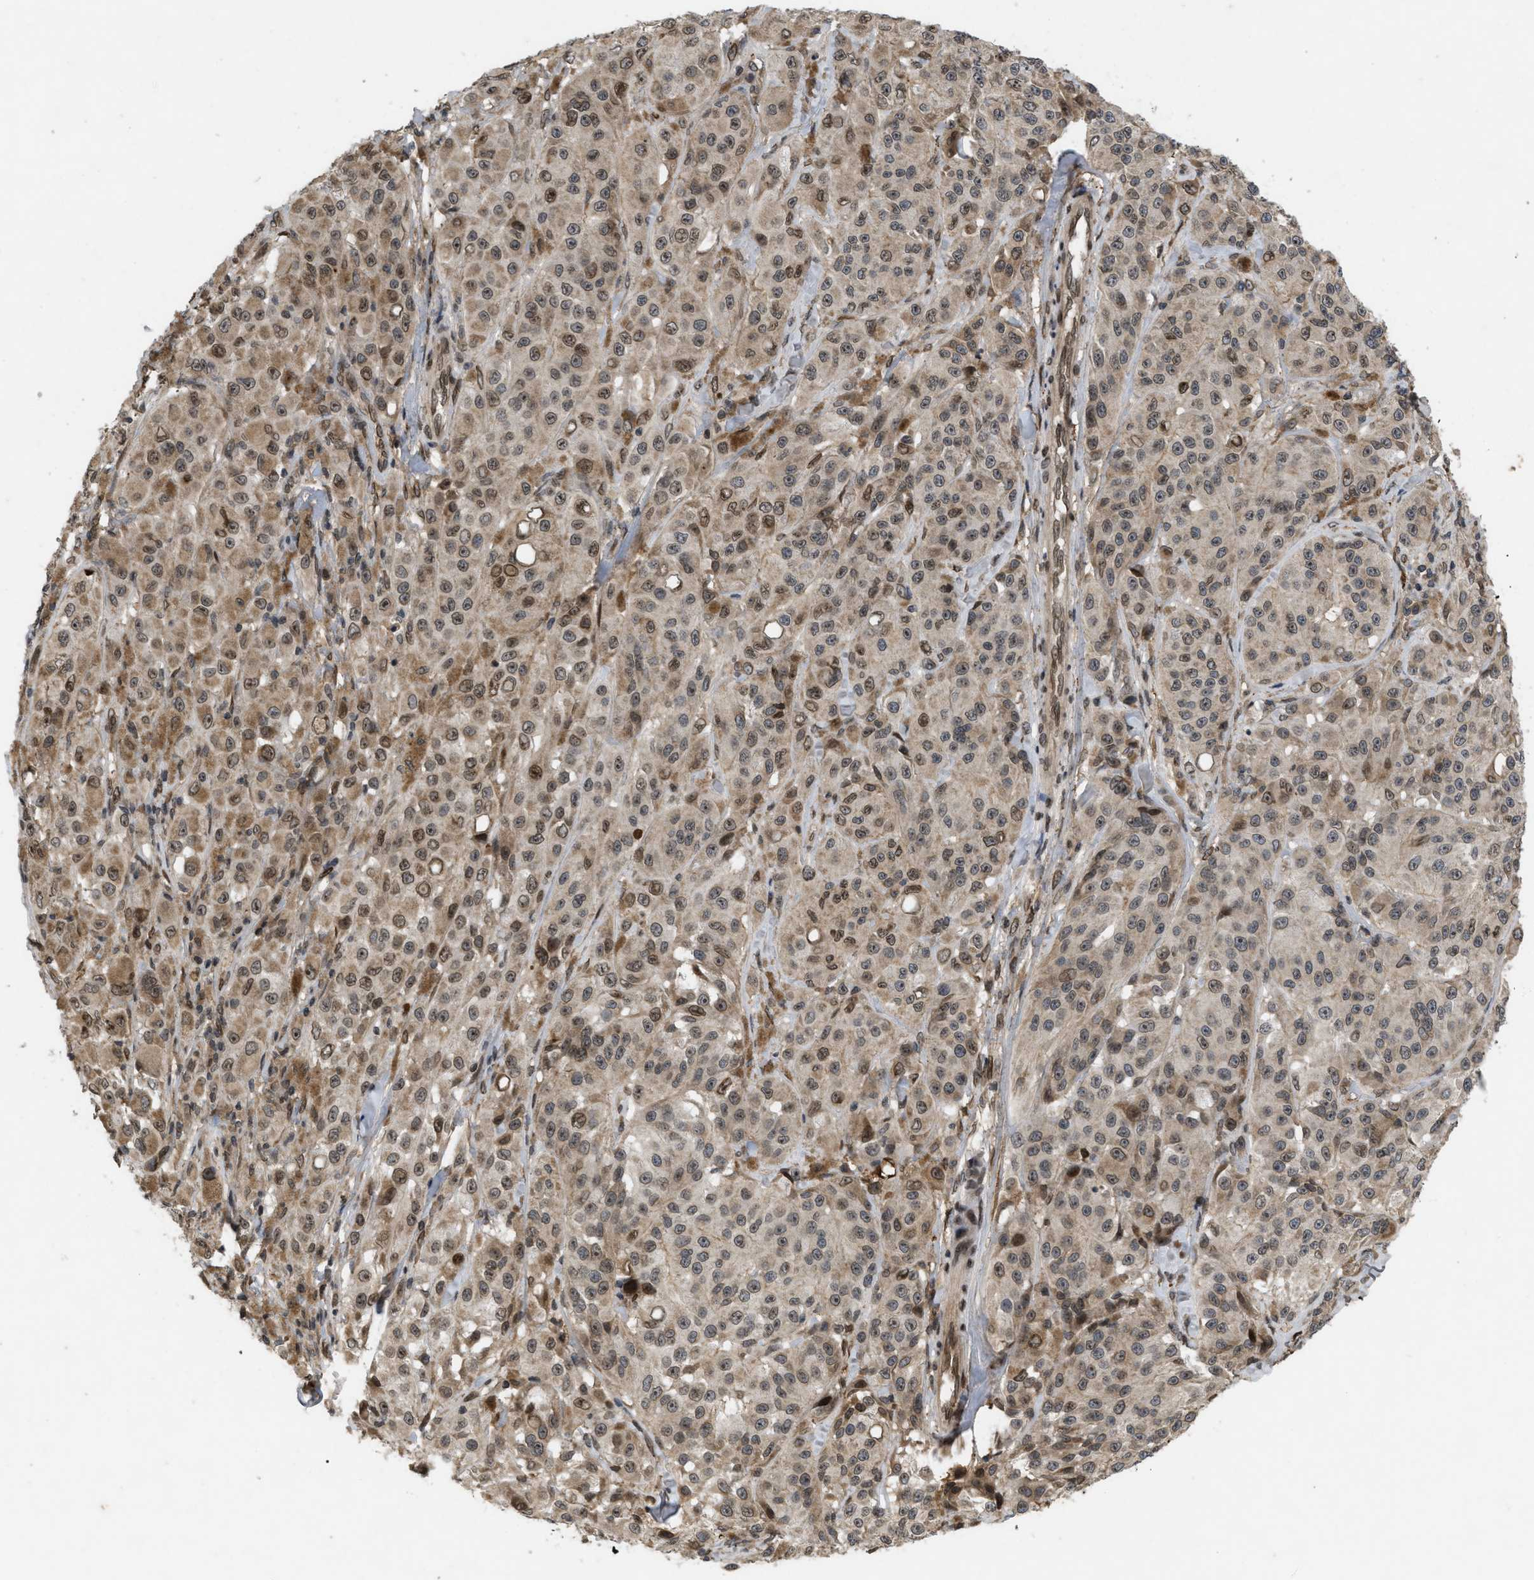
{"staining": {"intensity": "moderate", "quantity": ">75%", "location": "cytoplasmic/membranous,nuclear"}, "tissue": "melanoma", "cell_type": "Tumor cells", "image_type": "cancer", "snomed": [{"axis": "morphology", "description": "Malignant melanoma, NOS"}, {"axis": "topography", "description": "Skin"}], "caption": "IHC of human melanoma displays medium levels of moderate cytoplasmic/membranous and nuclear staining in approximately >75% of tumor cells. The staining was performed using DAB, with brown indicating positive protein expression. Nuclei are stained blue with hematoxylin.", "gene": "CRY1", "patient": {"sex": "male", "age": 84}}